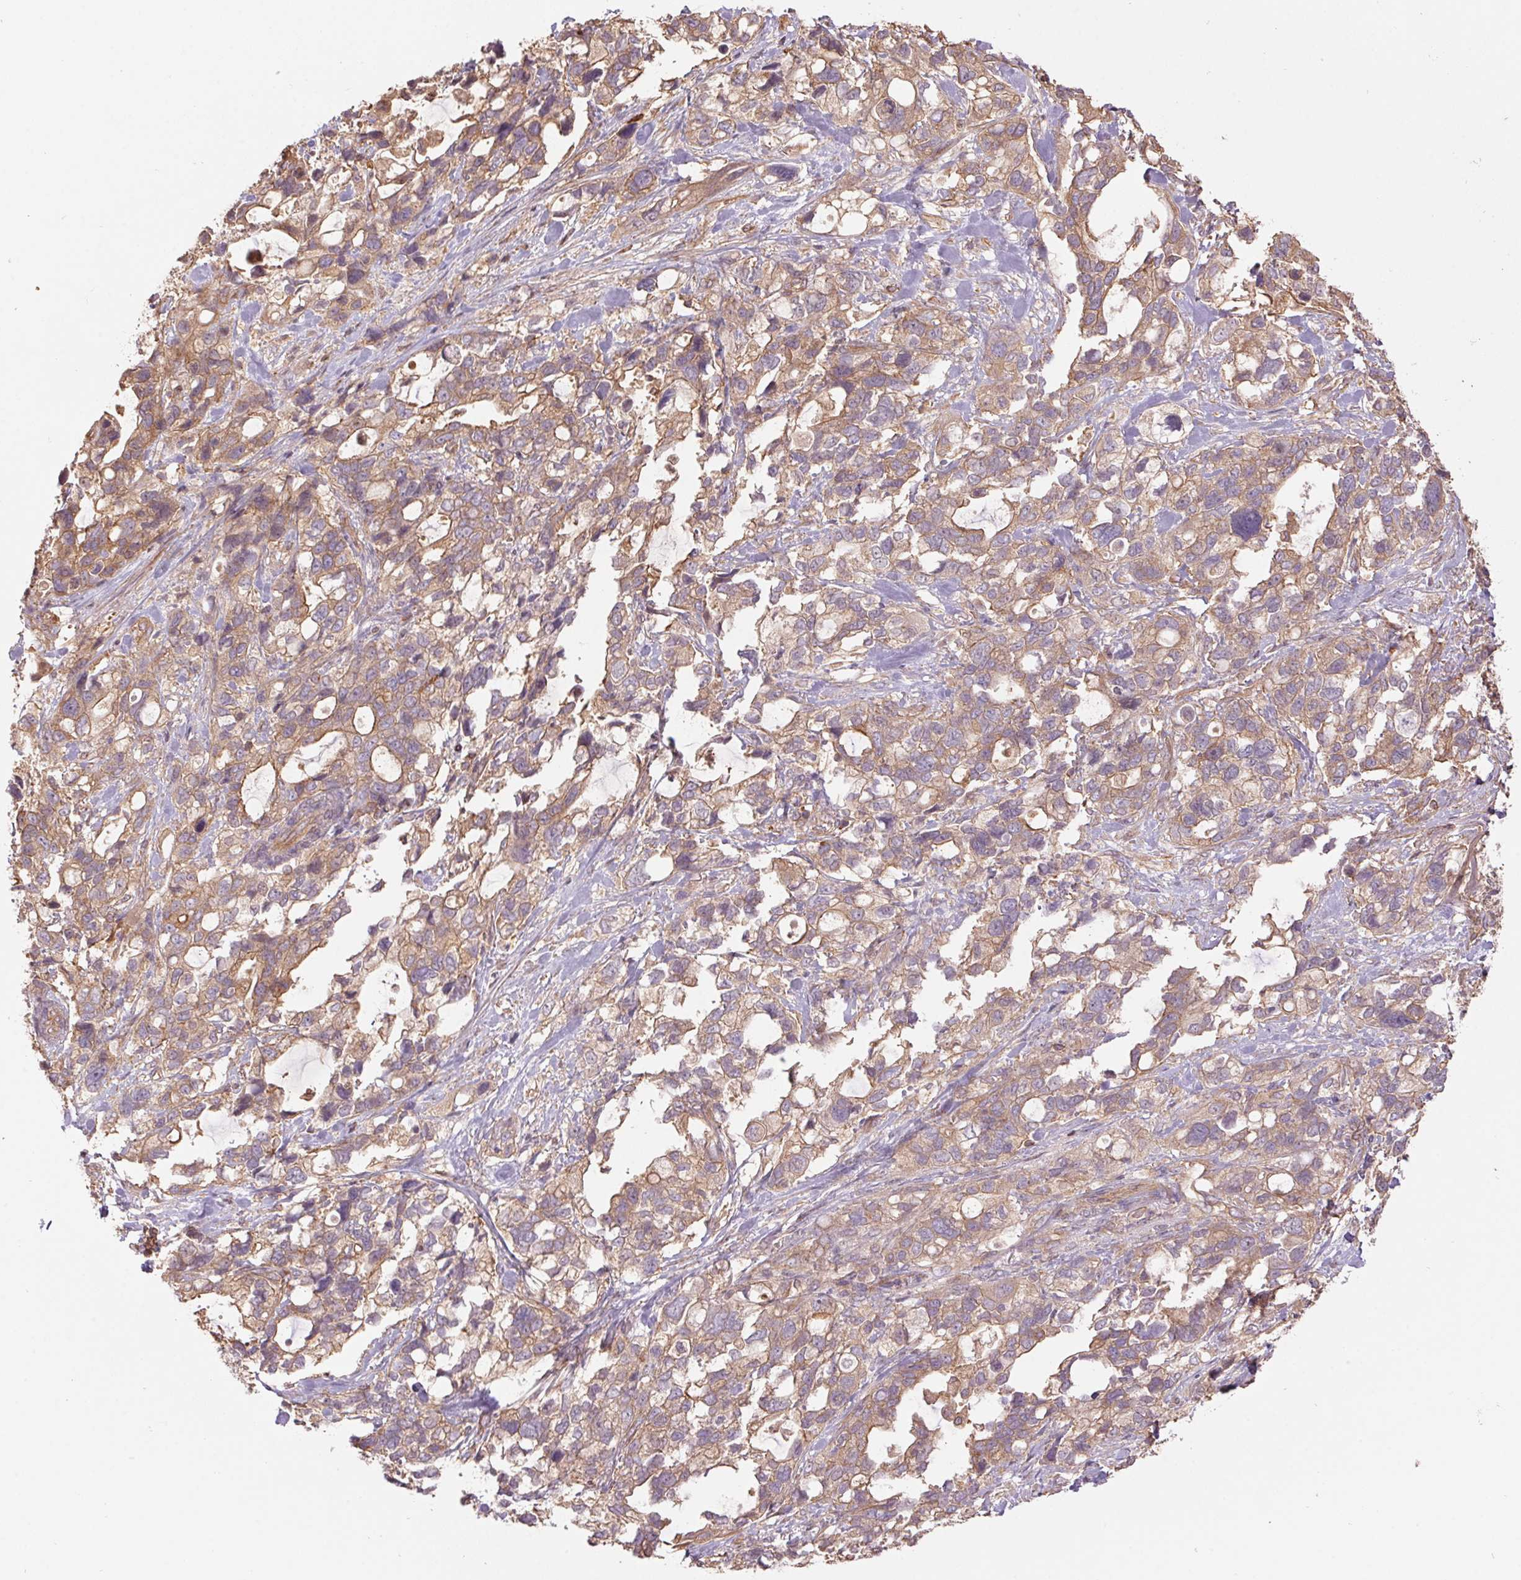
{"staining": {"intensity": "weak", "quantity": ">75%", "location": "cytoplasmic/membranous"}, "tissue": "stomach cancer", "cell_type": "Tumor cells", "image_type": "cancer", "snomed": [{"axis": "morphology", "description": "Adenocarcinoma, NOS"}, {"axis": "topography", "description": "Stomach, upper"}], "caption": "Weak cytoplasmic/membranous positivity is seen in approximately >75% of tumor cells in stomach cancer. Nuclei are stained in blue.", "gene": "TUBA3D", "patient": {"sex": "female", "age": 81}}